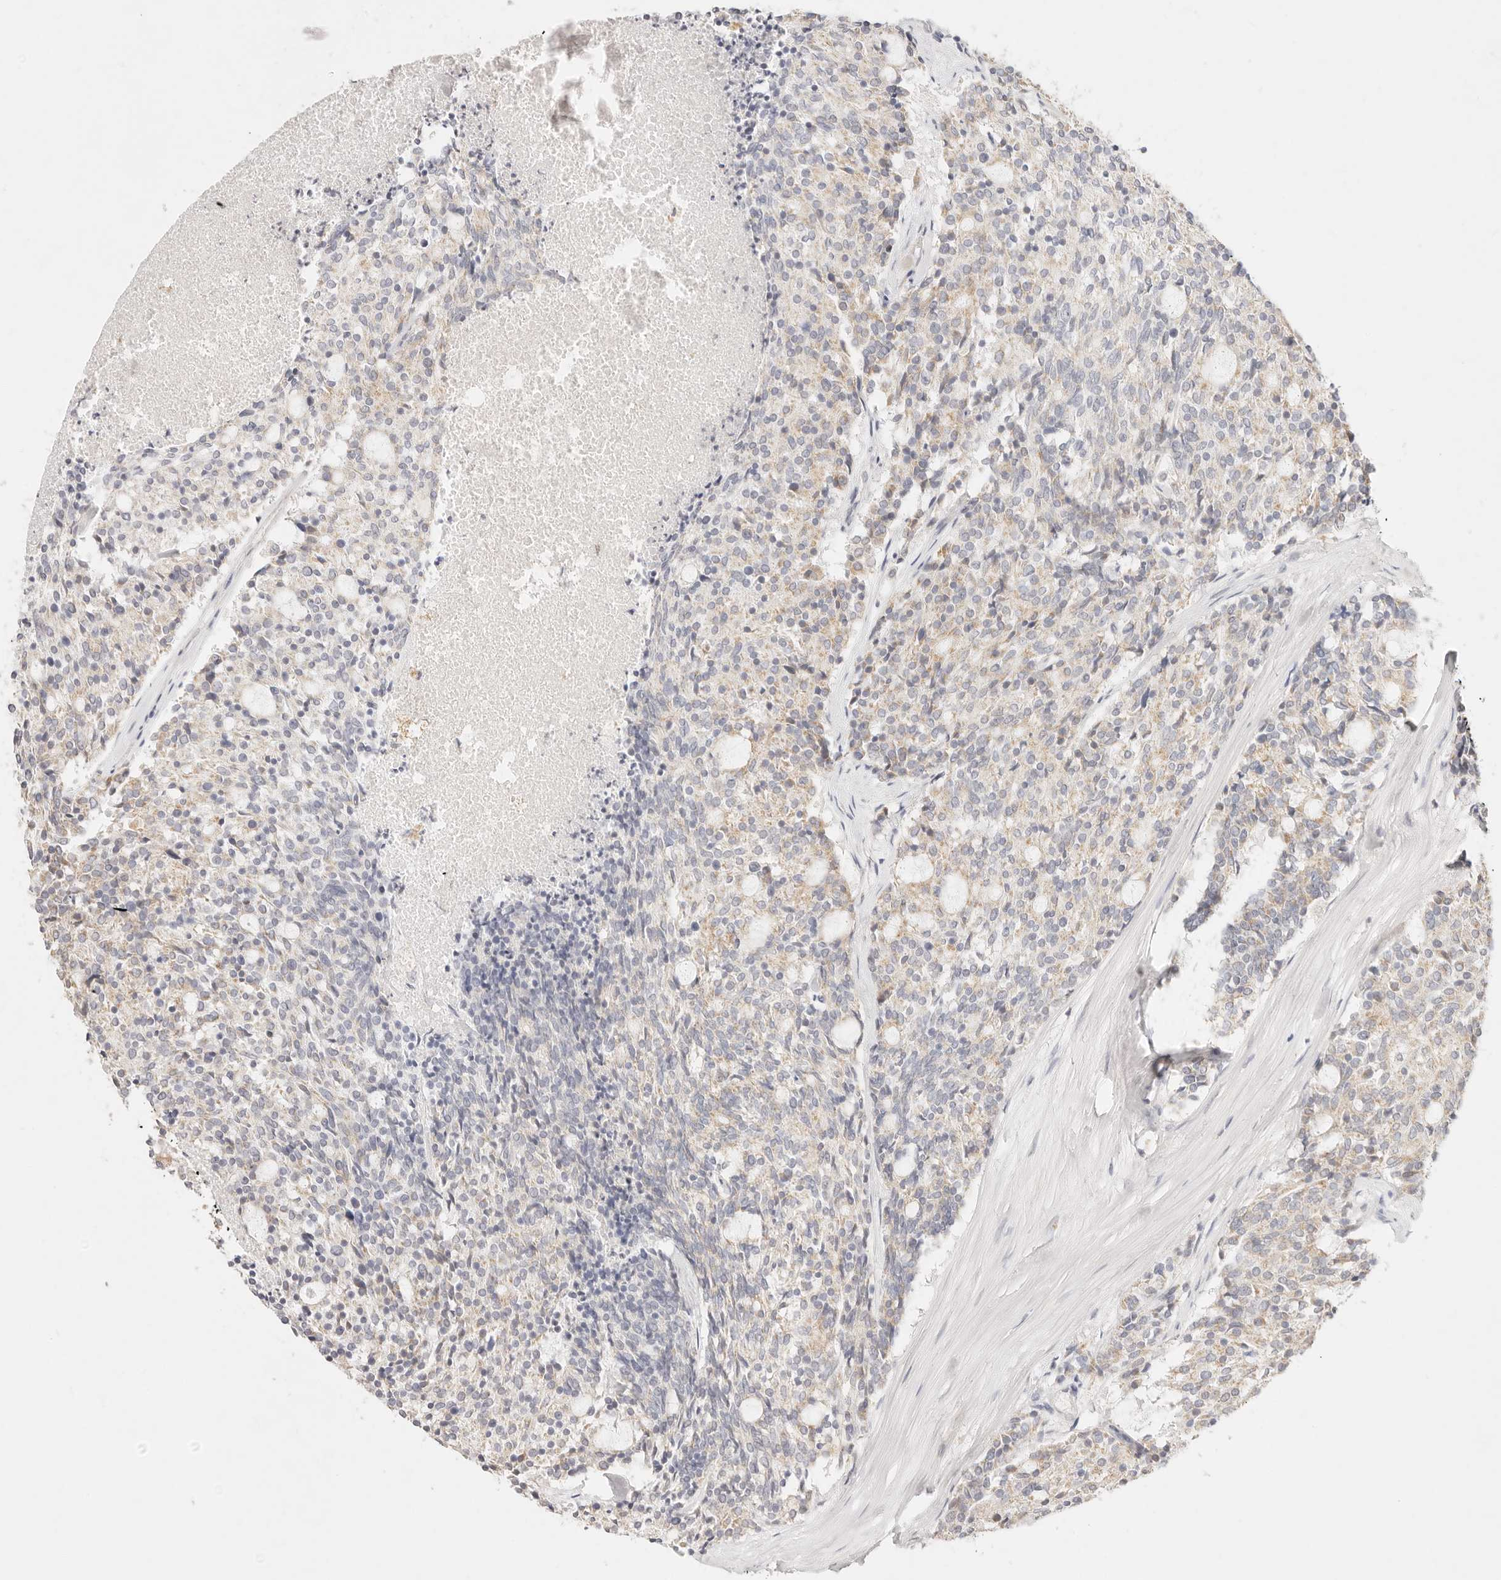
{"staining": {"intensity": "weak", "quantity": "<25%", "location": "cytoplasmic/membranous"}, "tissue": "carcinoid", "cell_type": "Tumor cells", "image_type": "cancer", "snomed": [{"axis": "morphology", "description": "Carcinoid, malignant, NOS"}, {"axis": "topography", "description": "Pancreas"}], "caption": "DAB (3,3'-diaminobenzidine) immunohistochemical staining of human carcinoid reveals no significant staining in tumor cells.", "gene": "GPR156", "patient": {"sex": "female", "age": 54}}